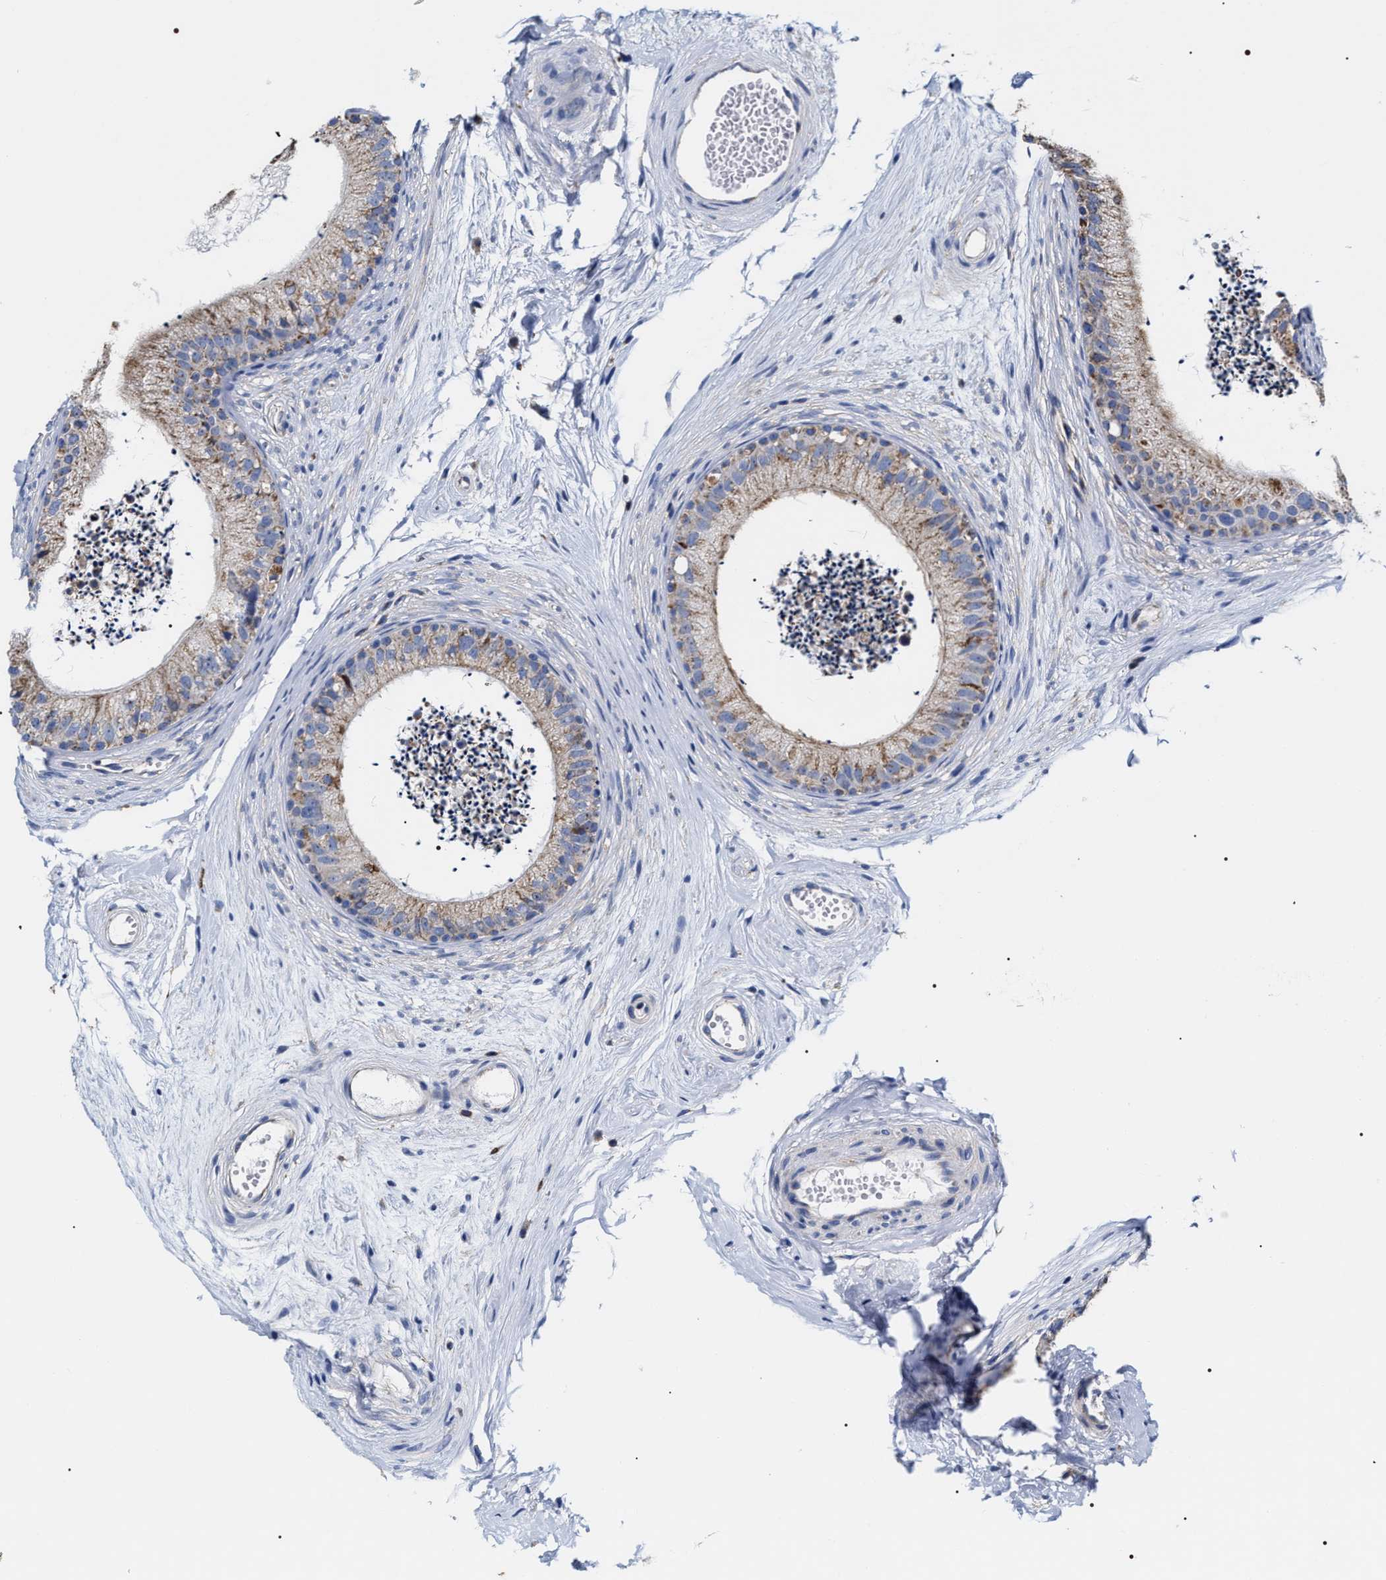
{"staining": {"intensity": "strong", "quantity": "25%-75%", "location": "cytoplasmic/membranous"}, "tissue": "epididymis", "cell_type": "Glandular cells", "image_type": "normal", "snomed": [{"axis": "morphology", "description": "Normal tissue, NOS"}, {"axis": "topography", "description": "Epididymis"}], "caption": "This histopathology image exhibits immunohistochemistry (IHC) staining of normal human epididymis, with high strong cytoplasmic/membranous positivity in about 25%-75% of glandular cells.", "gene": "COG5", "patient": {"sex": "male", "age": 56}}